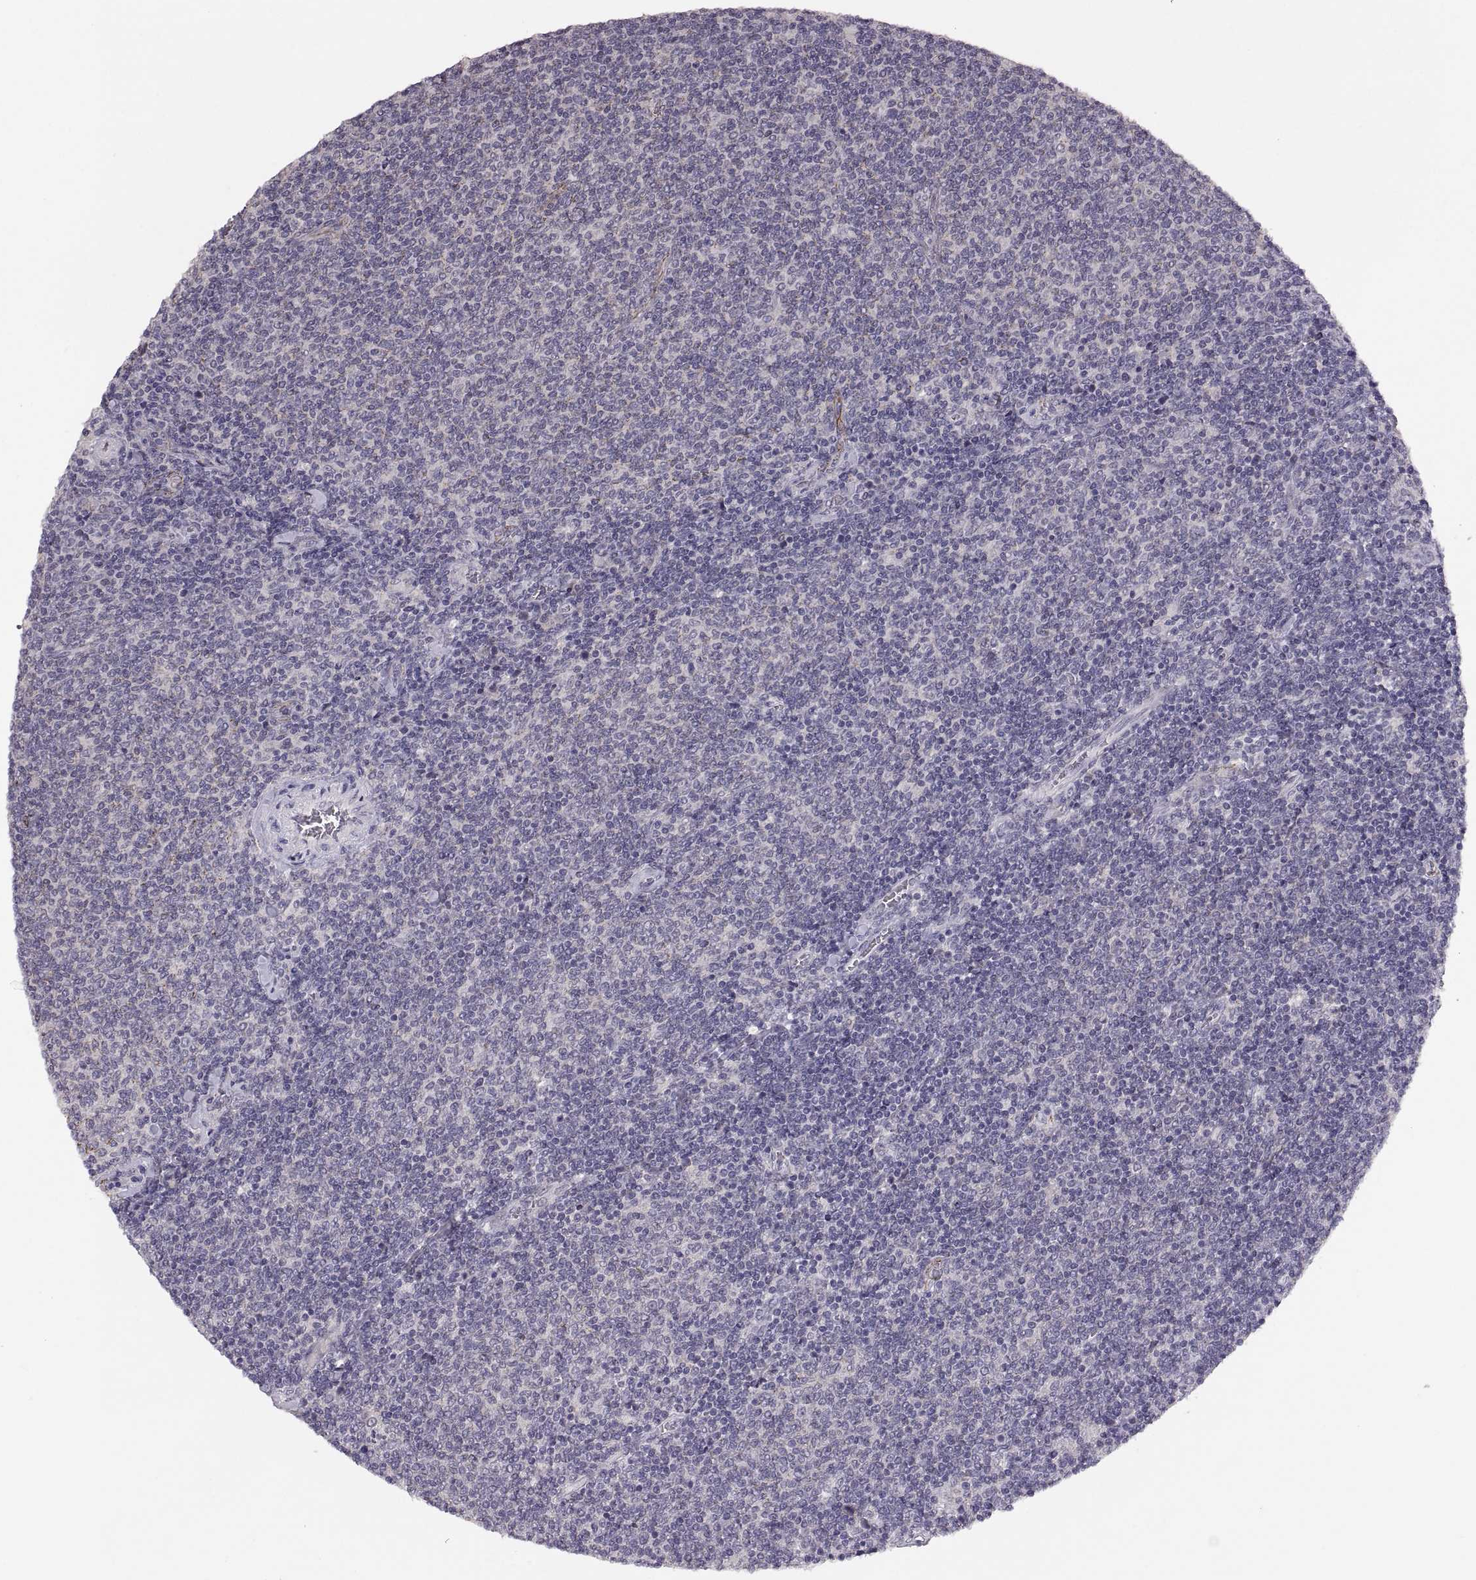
{"staining": {"intensity": "negative", "quantity": "none", "location": "none"}, "tissue": "lymphoma", "cell_type": "Tumor cells", "image_type": "cancer", "snomed": [{"axis": "morphology", "description": "Malignant lymphoma, non-Hodgkin's type, Low grade"}, {"axis": "topography", "description": "Lymph node"}], "caption": "There is no significant staining in tumor cells of lymphoma. (IHC, brightfield microscopy, high magnification).", "gene": "CDH2", "patient": {"sex": "male", "age": 52}}